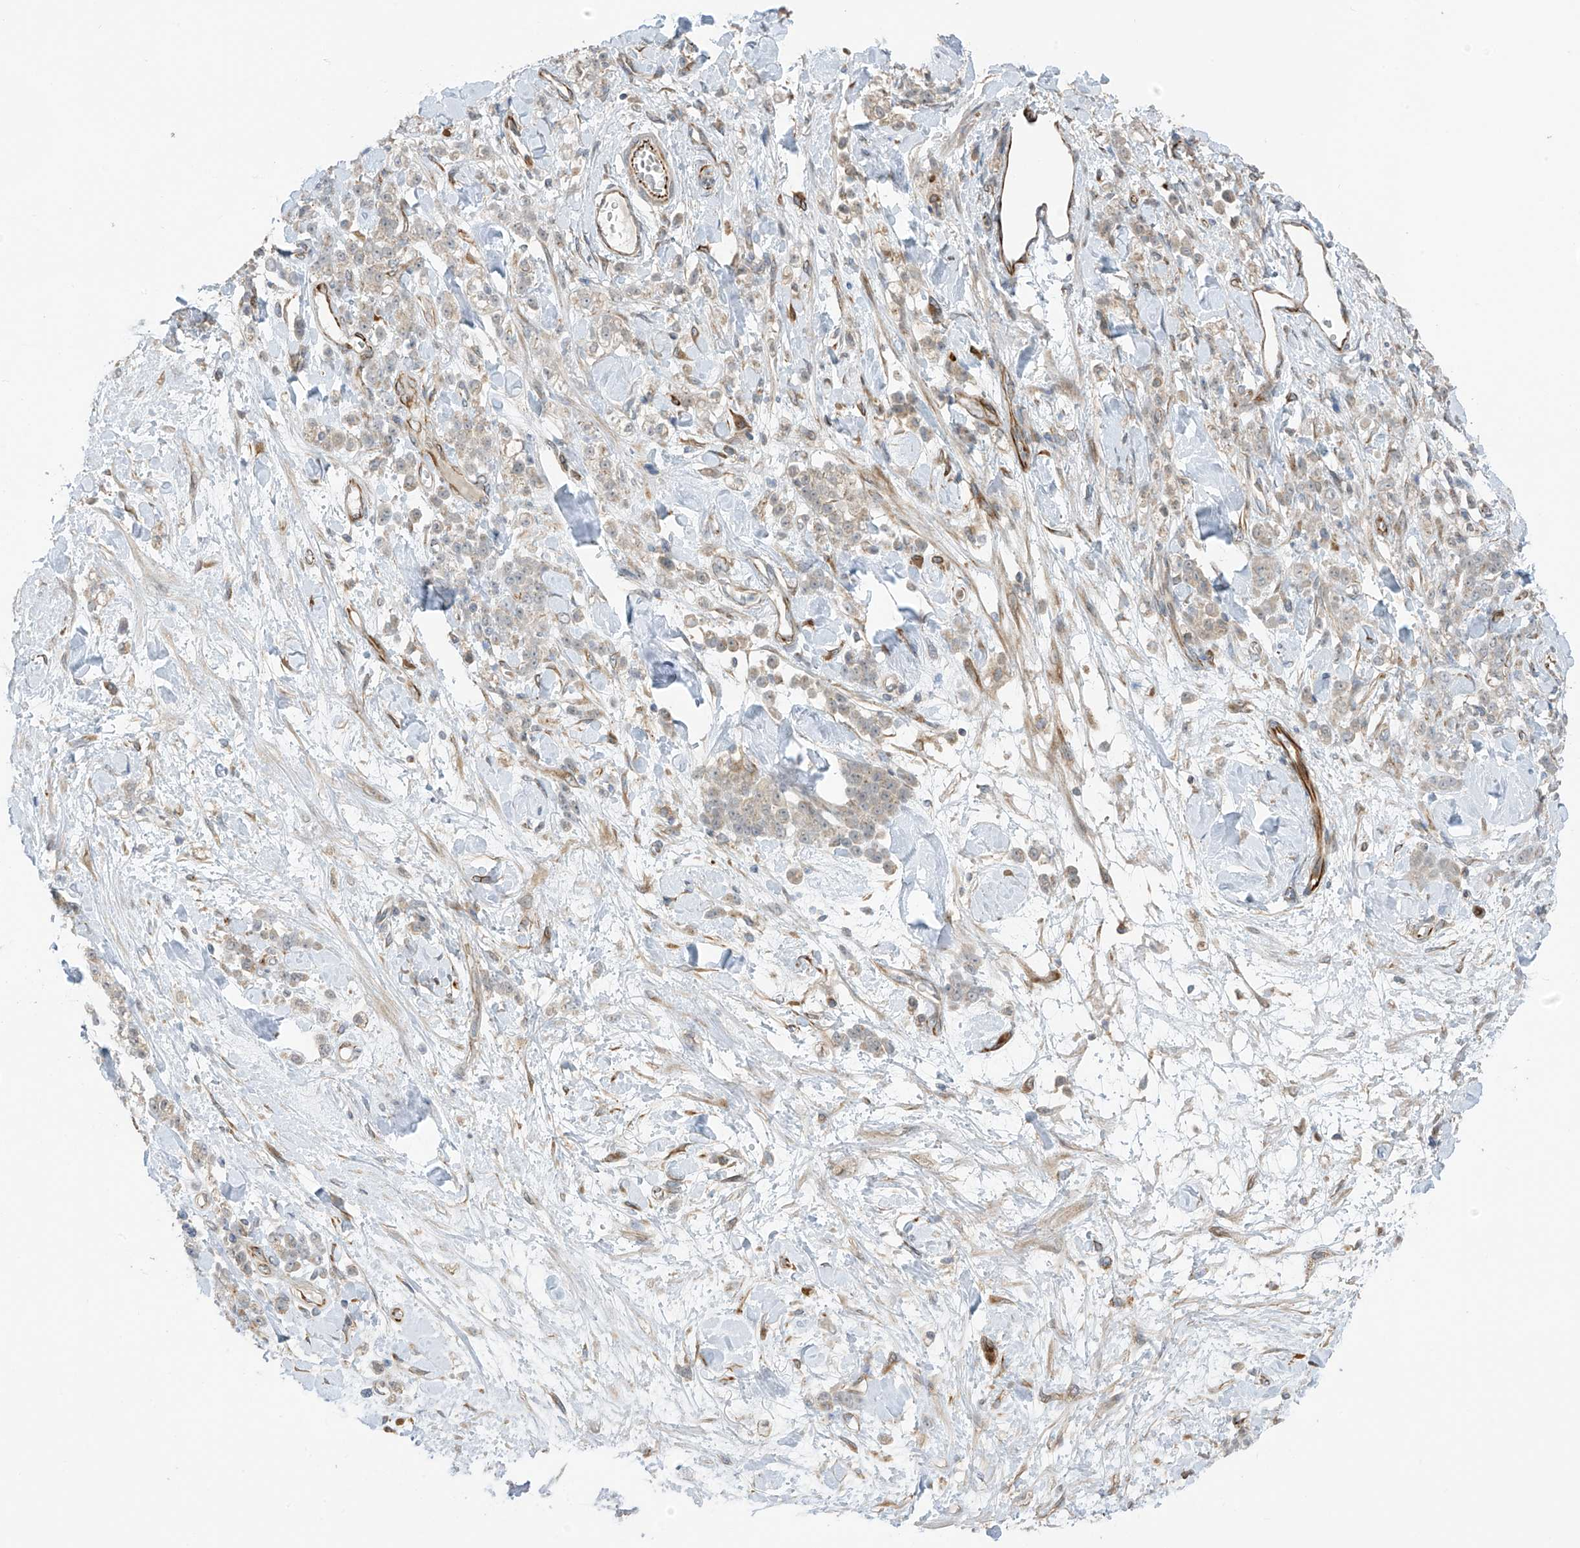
{"staining": {"intensity": "weak", "quantity": "<25%", "location": "cytoplasmic/membranous"}, "tissue": "stomach cancer", "cell_type": "Tumor cells", "image_type": "cancer", "snomed": [{"axis": "morphology", "description": "Normal tissue, NOS"}, {"axis": "morphology", "description": "Adenocarcinoma, NOS"}, {"axis": "topography", "description": "Stomach"}], "caption": "A histopathology image of human stomach adenocarcinoma is negative for staining in tumor cells. Brightfield microscopy of immunohistochemistry stained with DAB (brown) and hematoxylin (blue), captured at high magnification.", "gene": "HS6ST2", "patient": {"sex": "male", "age": 82}}